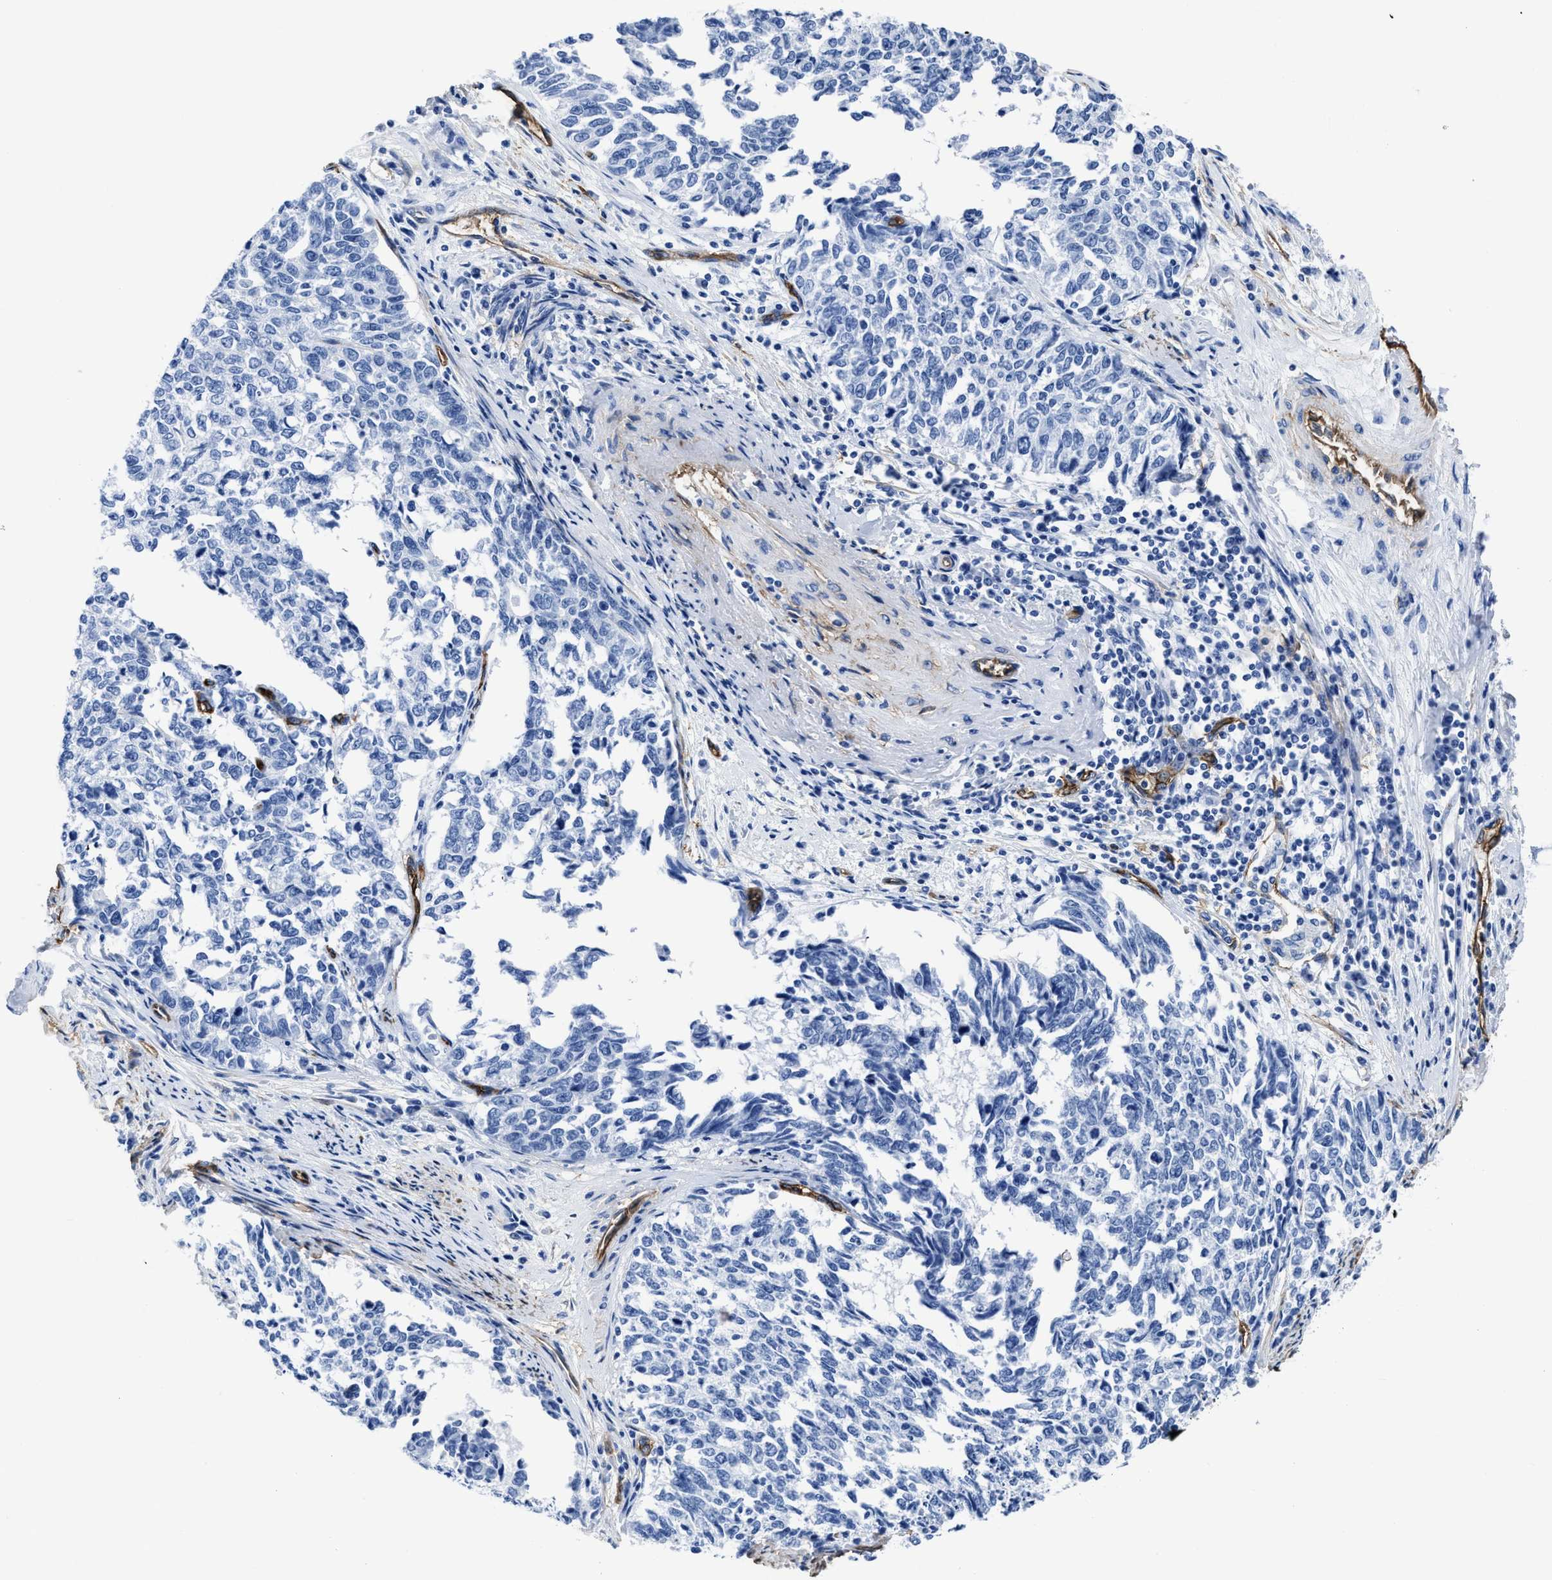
{"staining": {"intensity": "negative", "quantity": "none", "location": "none"}, "tissue": "cervical cancer", "cell_type": "Tumor cells", "image_type": "cancer", "snomed": [{"axis": "morphology", "description": "Squamous cell carcinoma, NOS"}, {"axis": "topography", "description": "Cervix"}], "caption": "Squamous cell carcinoma (cervical) was stained to show a protein in brown. There is no significant expression in tumor cells. (DAB (3,3'-diaminobenzidine) immunohistochemistry (IHC) visualized using brightfield microscopy, high magnification).", "gene": "AQP1", "patient": {"sex": "female", "age": 63}}